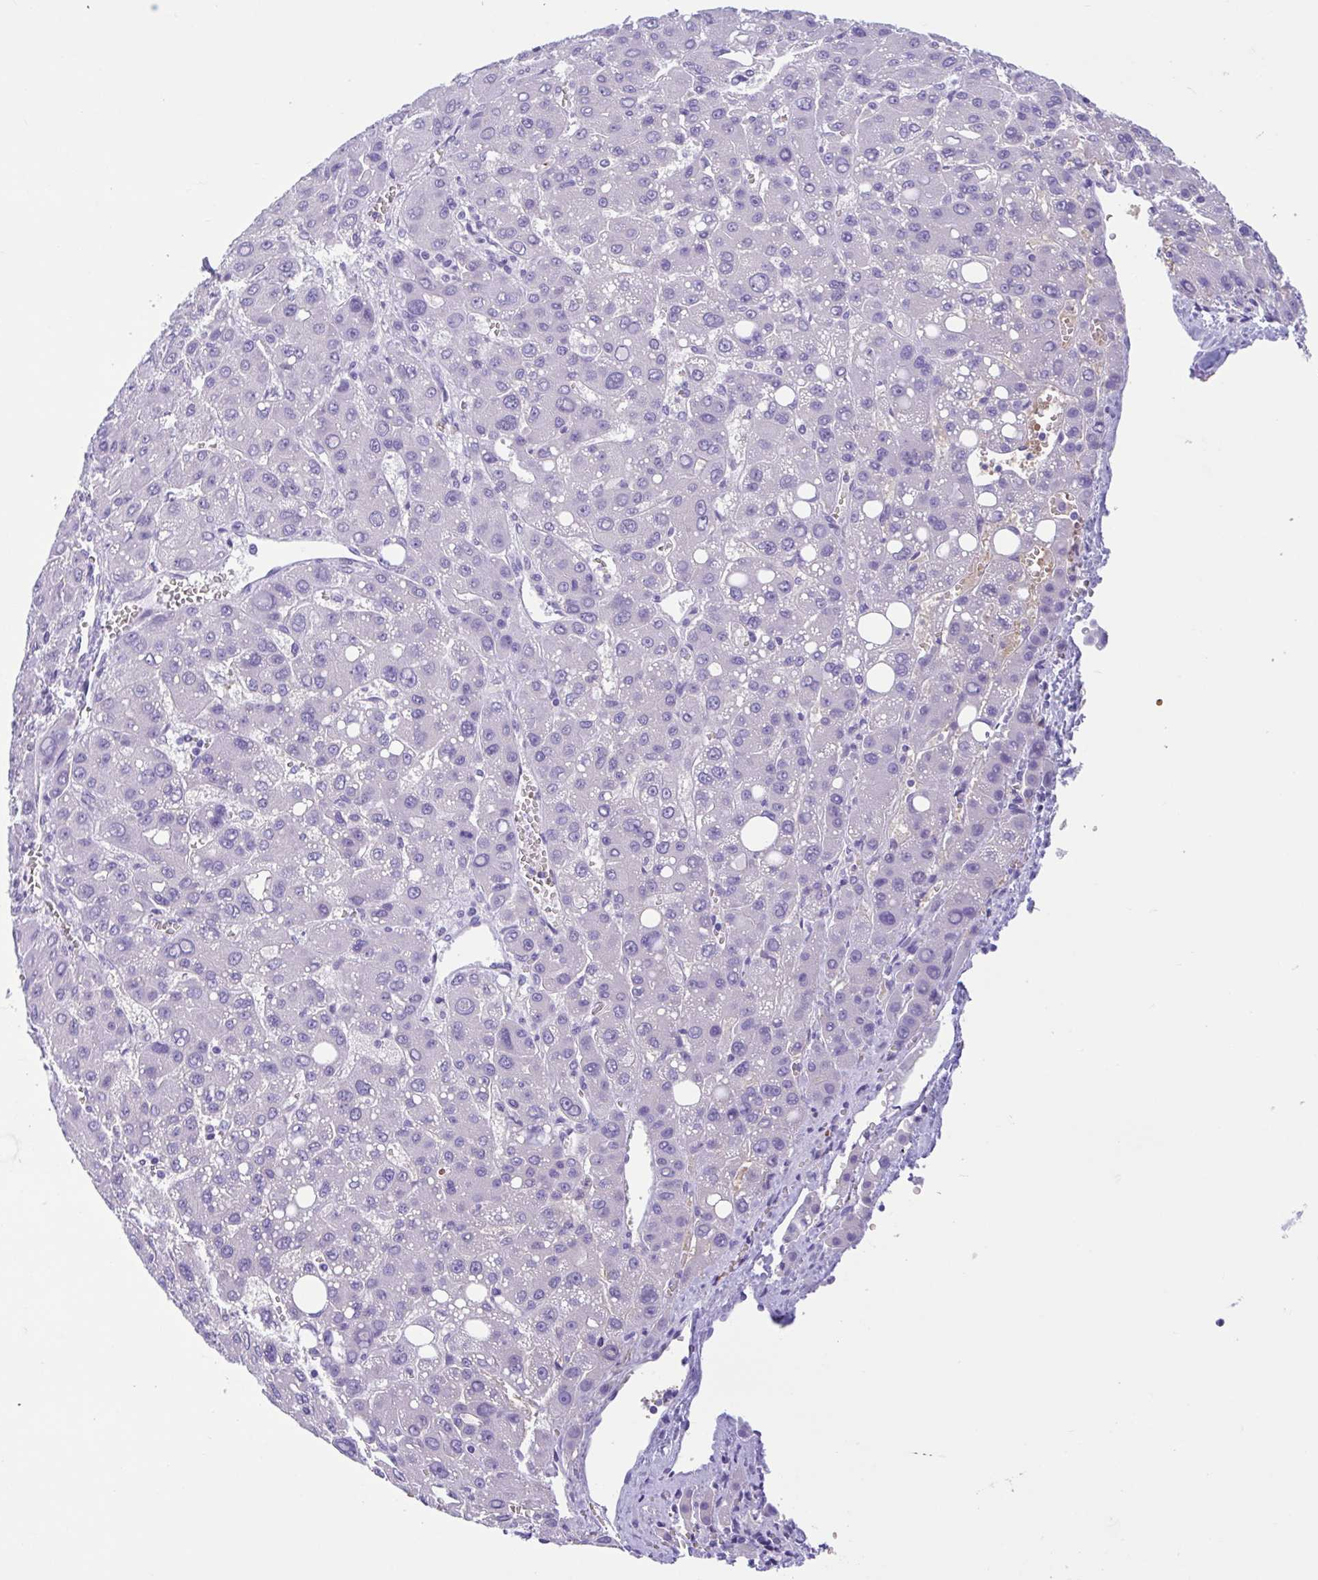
{"staining": {"intensity": "negative", "quantity": "none", "location": "none"}, "tissue": "liver cancer", "cell_type": "Tumor cells", "image_type": "cancer", "snomed": [{"axis": "morphology", "description": "Carcinoma, Hepatocellular, NOS"}, {"axis": "topography", "description": "Liver"}], "caption": "Immunohistochemistry of liver hepatocellular carcinoma exhibits no positivity in tumor cells. Brightfield microscopy of immunohistochemistry (IHC) stained with DAB (brown) and hematoxylin (blue), captured at high magnification.", "gene": "TMEM79", "patient": {"sex": "male", "age": 55}}